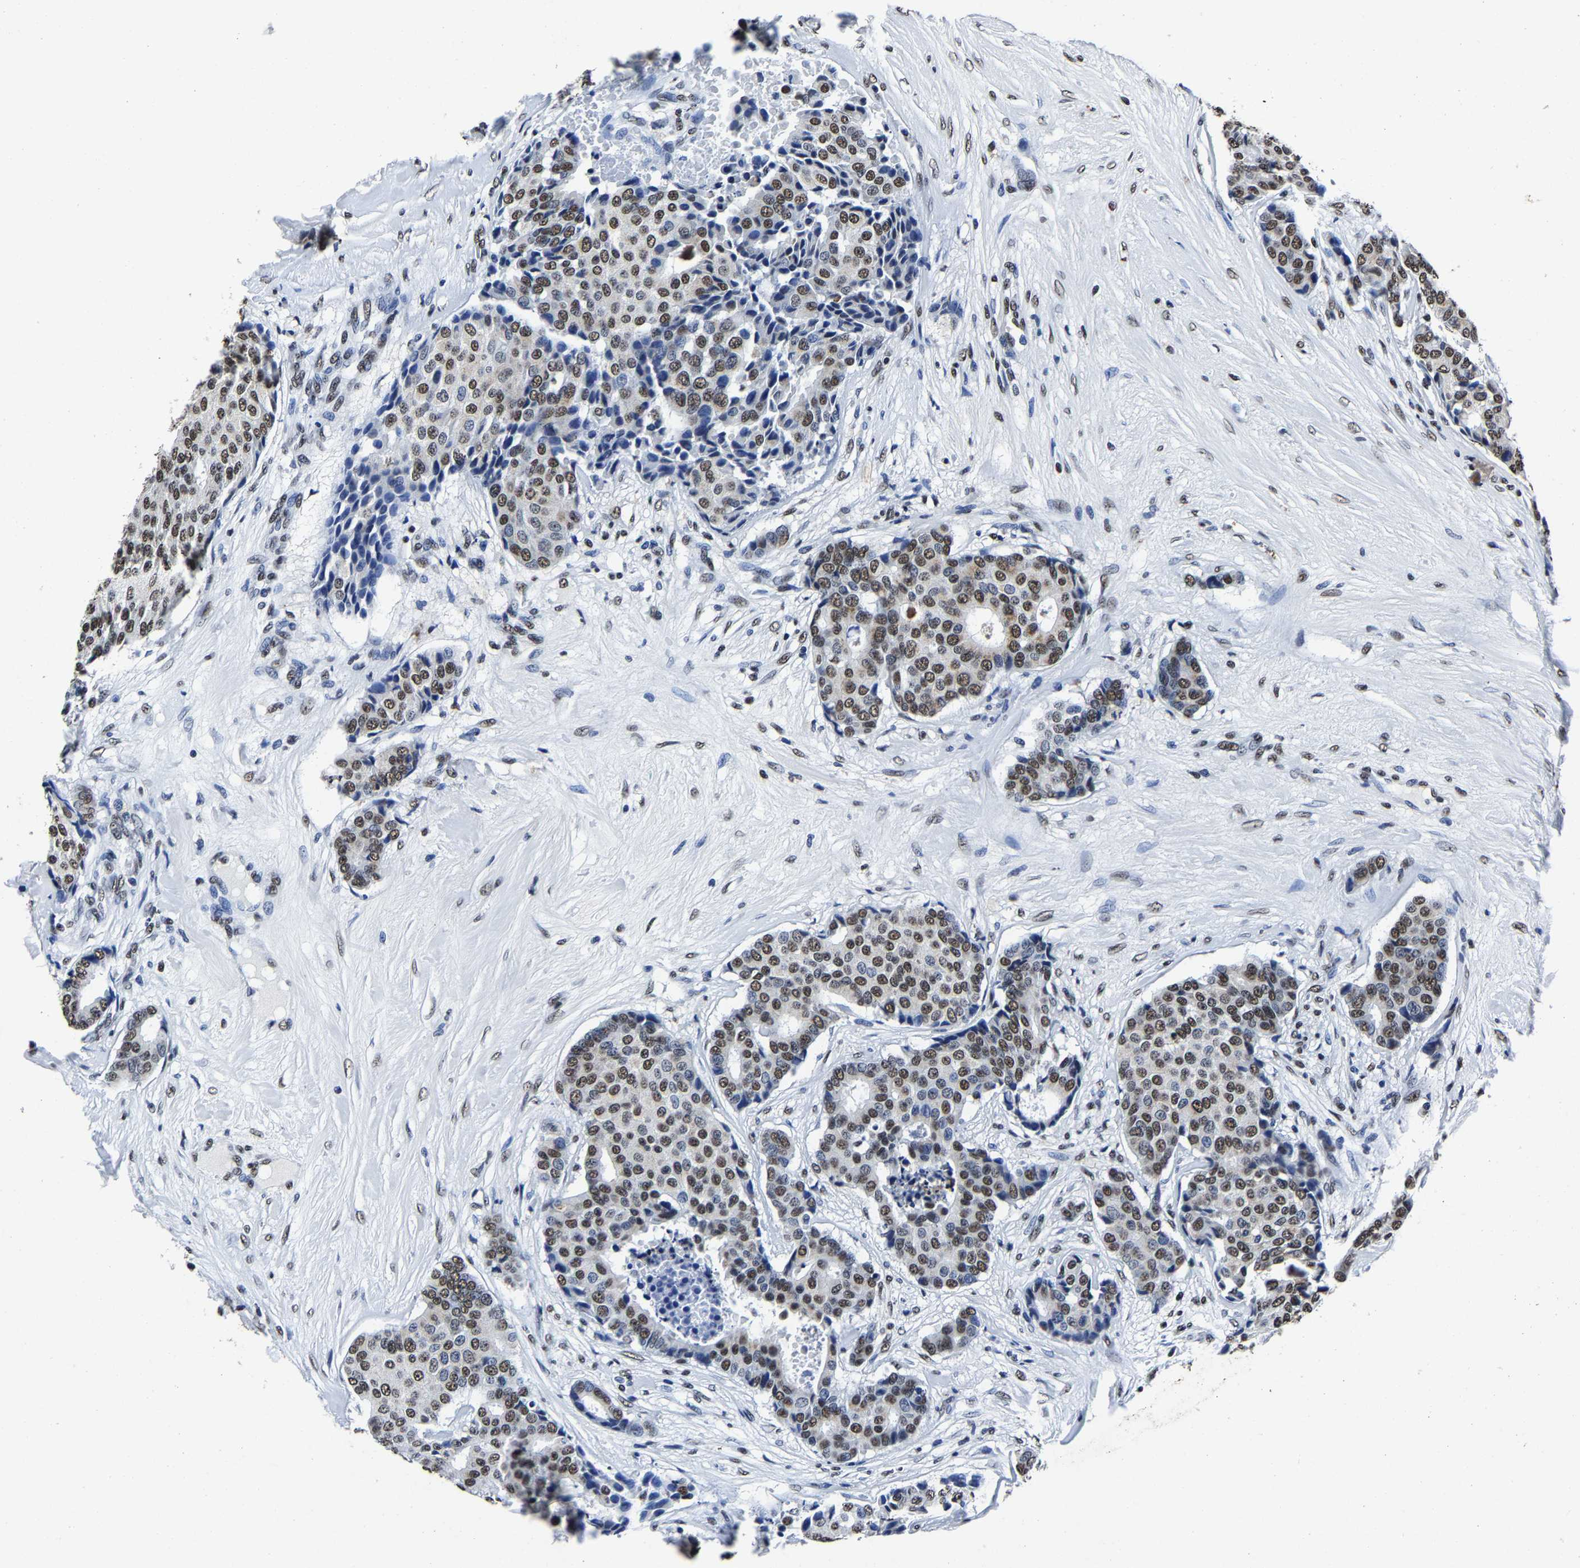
{"staining": {"intensity": "moderate", "quantity": "25%-75%", "location": "nuclear"}, "tissue": "breast cancer", "cell_type": "Tumor cells", "image_type": "cancer", "snomed": [{"axis": "morphology", "description": "Duct carcinoma"}, {"axis": "topography", "description": "Breast"}], "caption": "A brown stain highlights moderate nuclear positivity of a protein in human breast cancer tumor cells.", "gene": "RBM45", "patient": {"sex": "female", "age": 75}}